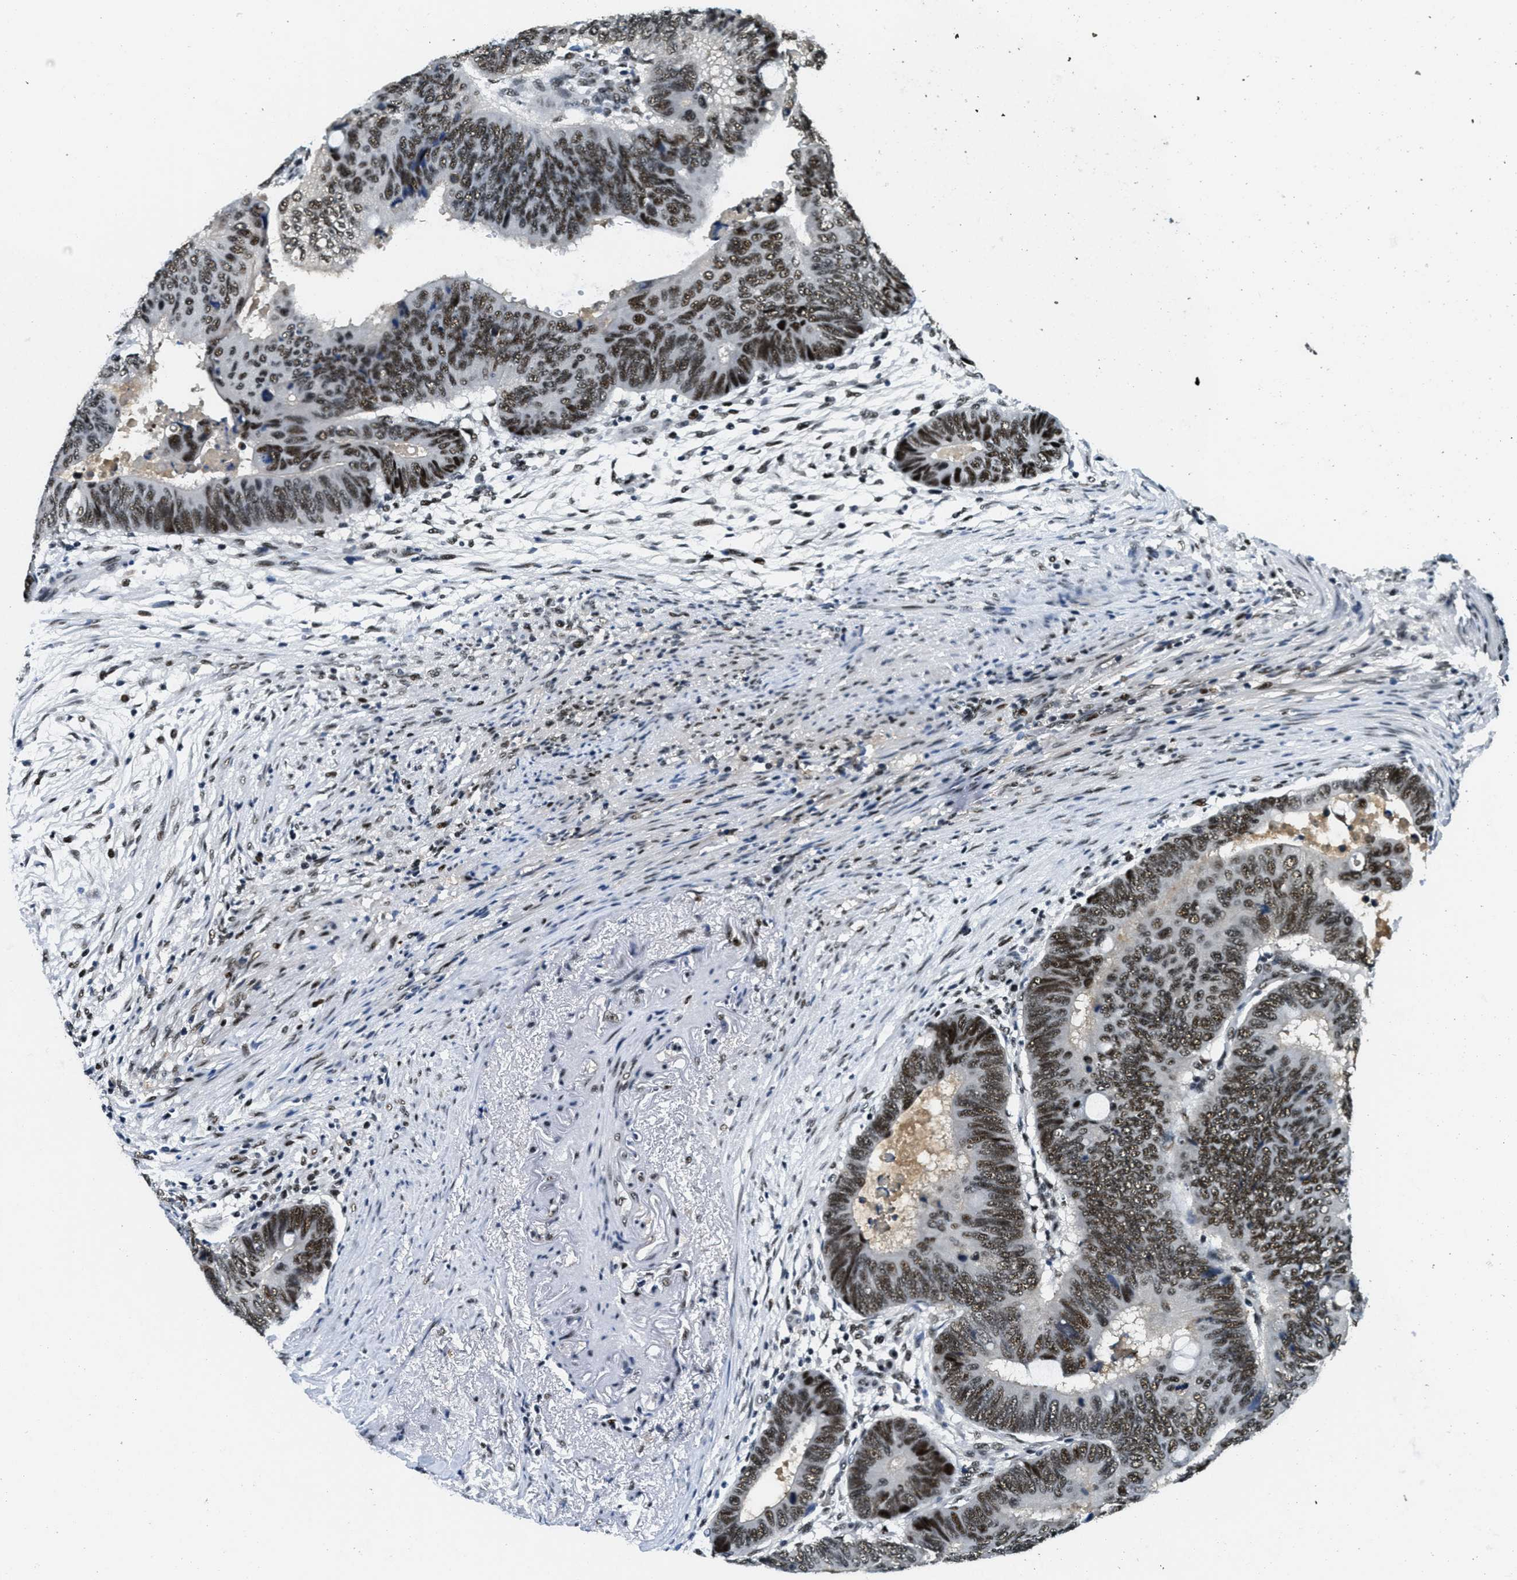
{"staining": {"intensity": "moderate", "quantity": ">75%", "location": "nuclear"}, "tissue": "colorectal cancer", "cell_type": "Tumor cells", "image_type": "cancer", "snomed": [{"axis": "morphology", "description": "Normal tissue, NOS"}, {"axis": "morphology", "description": "Adenocarcinoma, NOS"}, {"axis": "topography", "description": "Rectum"}, {"axis": "topography", "description": "Peripheral nerve tissue"}], "caption": "Human colorectal adenocarcinoma stained for a protein (brown) shows moderate nuclear positive positivity in approximately >75% of tumor cells.", "gene": "SSB", "patient": {"sex": "male", "age": 92}}